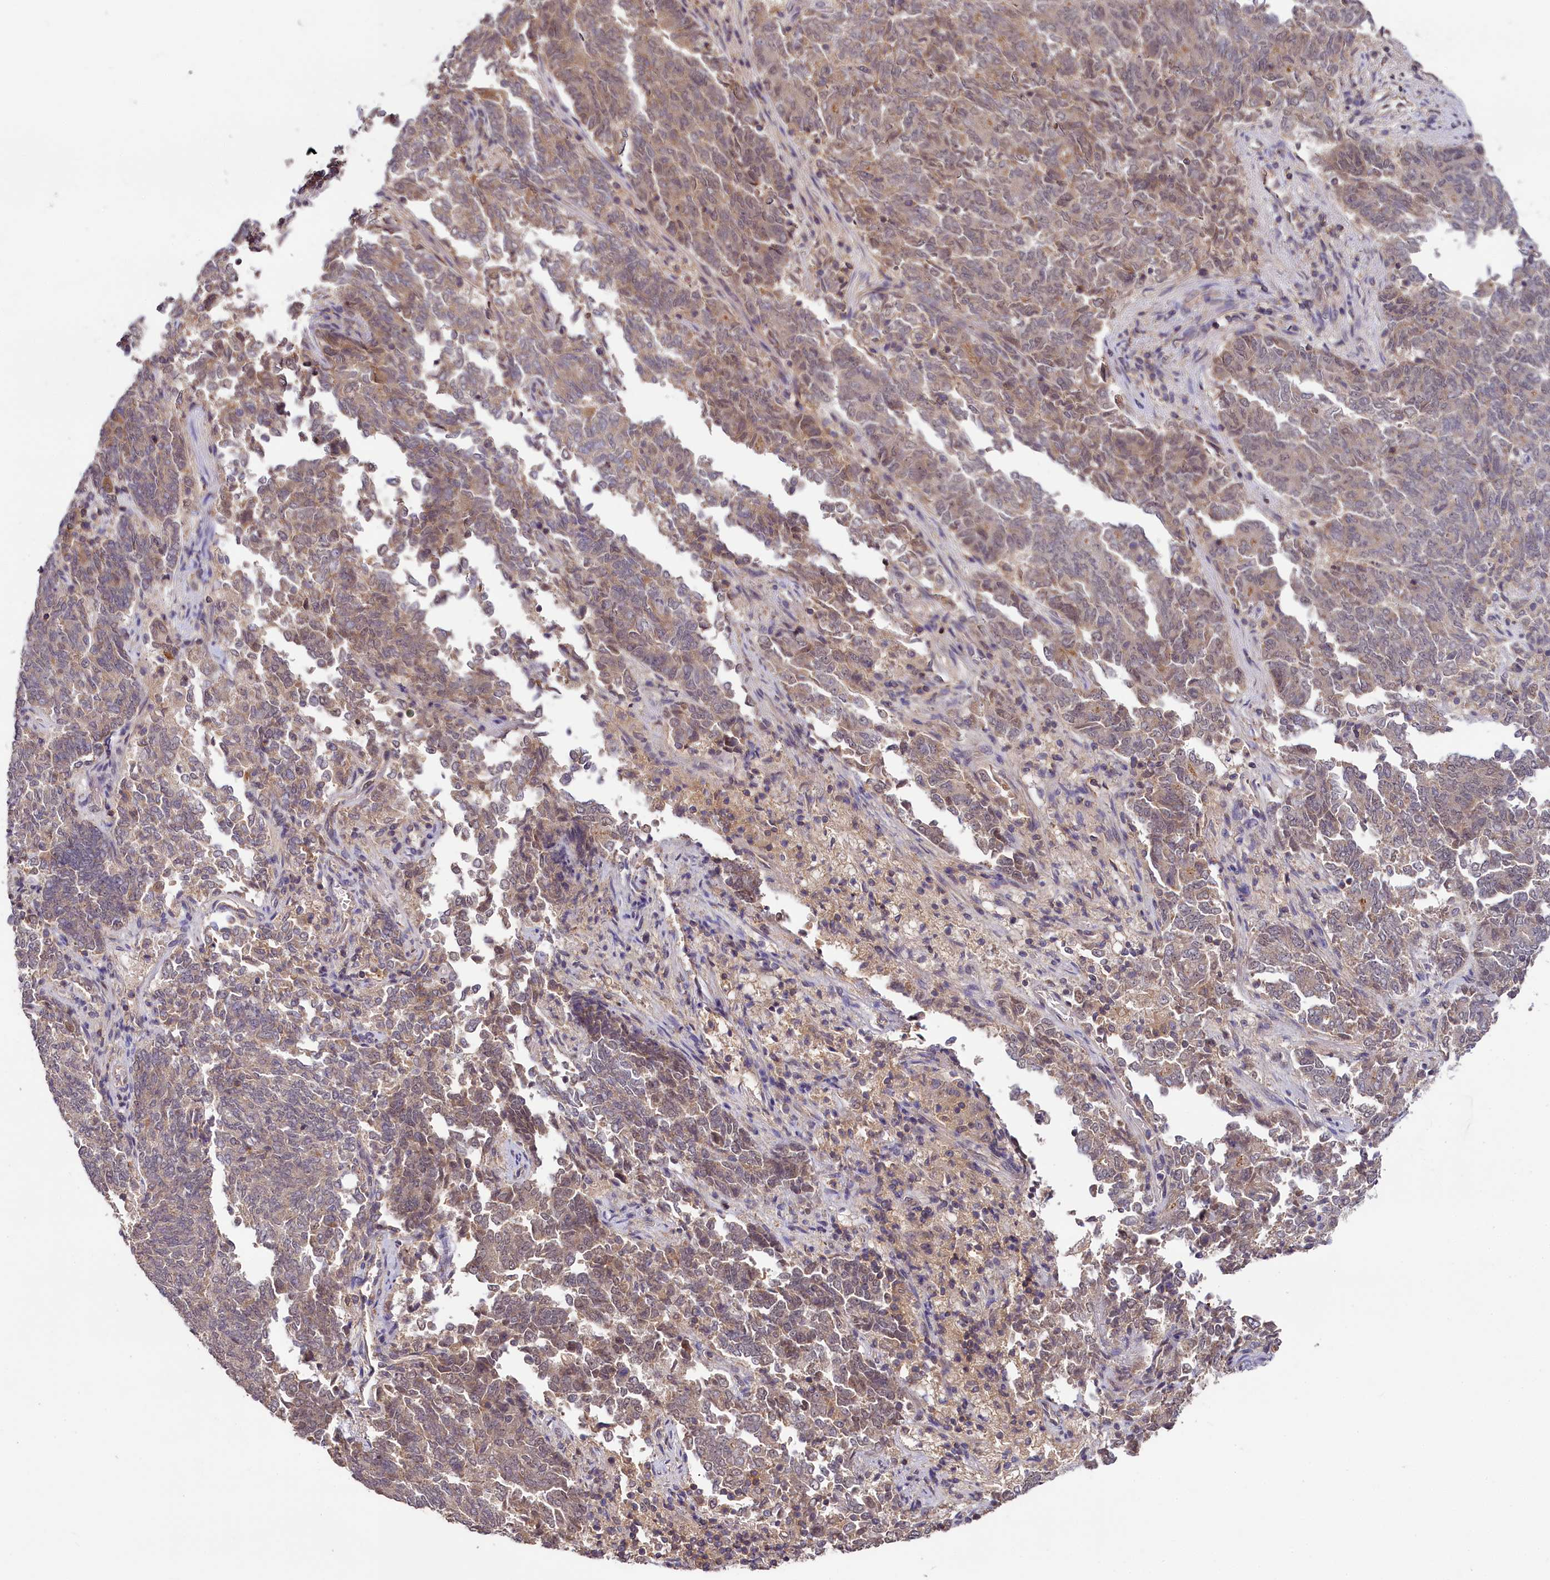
{"staining": {"intensity": "weak", "quantity": ">75%", "location": "cytoplasmic/membranous"}, "tissue": "endometrial cancer", "cell_type": "Tumor cells", "image_type": "cancer", "snomed": [{"axis": "morphology", "description": "Adenocarcinoma, NOS"}, {"axis": "topography", "description": "Endometrium"}], "caption": "This is an image of IHC staining of endometrial cancer (adenocarcinoma), which shows weak staining in the cytoplasmic/membranous of tumor cells.", "gene": "TMEM39A", "patient": {"sex": "female", "age": 80}}